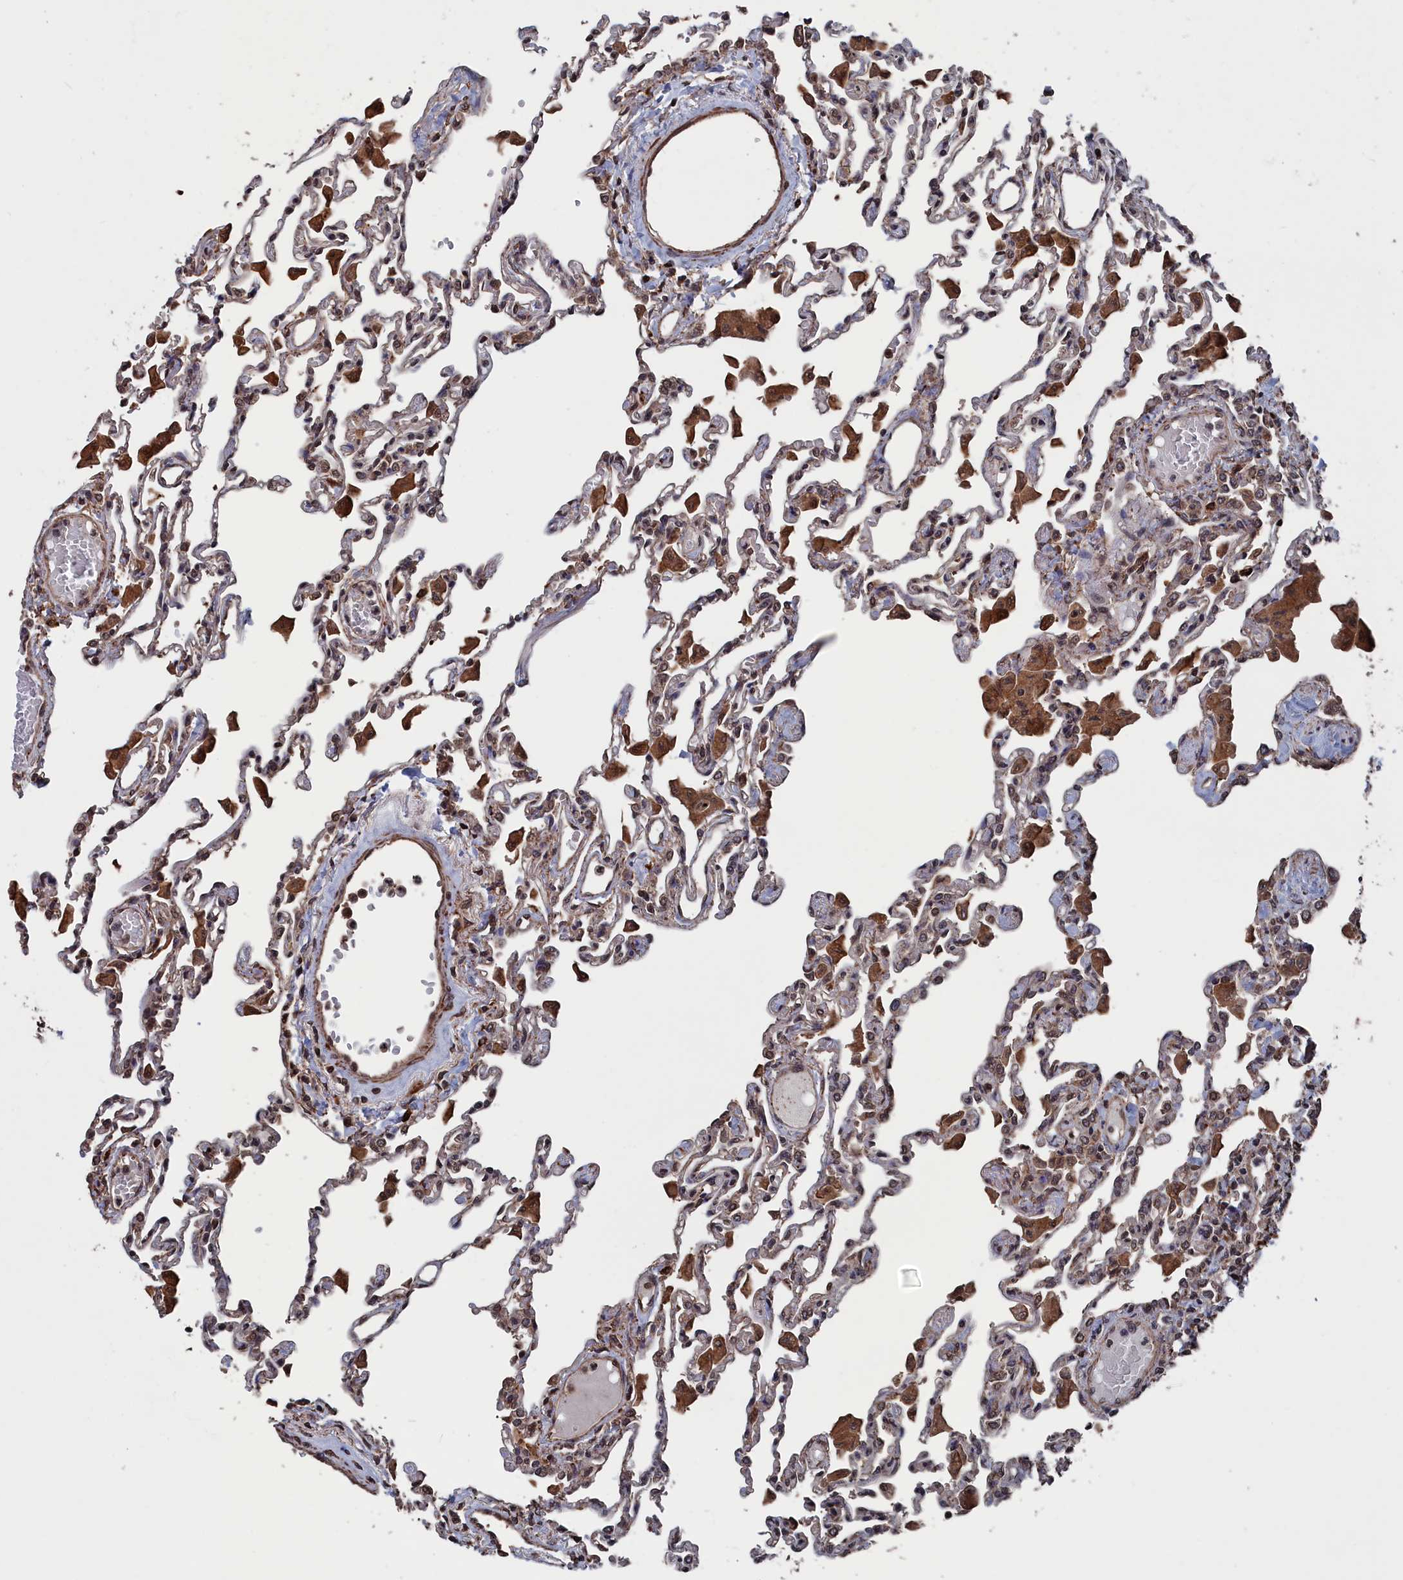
{"staining": {"intensity": "moderate", "quantity": "<25%", "location": "cytoplasmic/membranous,nuclear"}, "tissue": "lung", "cell_type": "Alveolar cells", "image_type": "normal", "snomed": [{"axis": "morphology", "description": "Normal tissue, NOS"}, {"axis": "topography", "description": "Bronchus"}, {"axis": "topography", "description": "Lung"}], "caption": "High-power microscopy captured an IHC image of unremarkable lung, revealing moderate cytoplasmic/membranous,nuclear positivity in approximately <25% of alveolar cells. (DAB IHC, brown staining for protein, blue staining for nuclei).", "gene": "PDE12", "patient": {"sex": "female", "age": 49}}